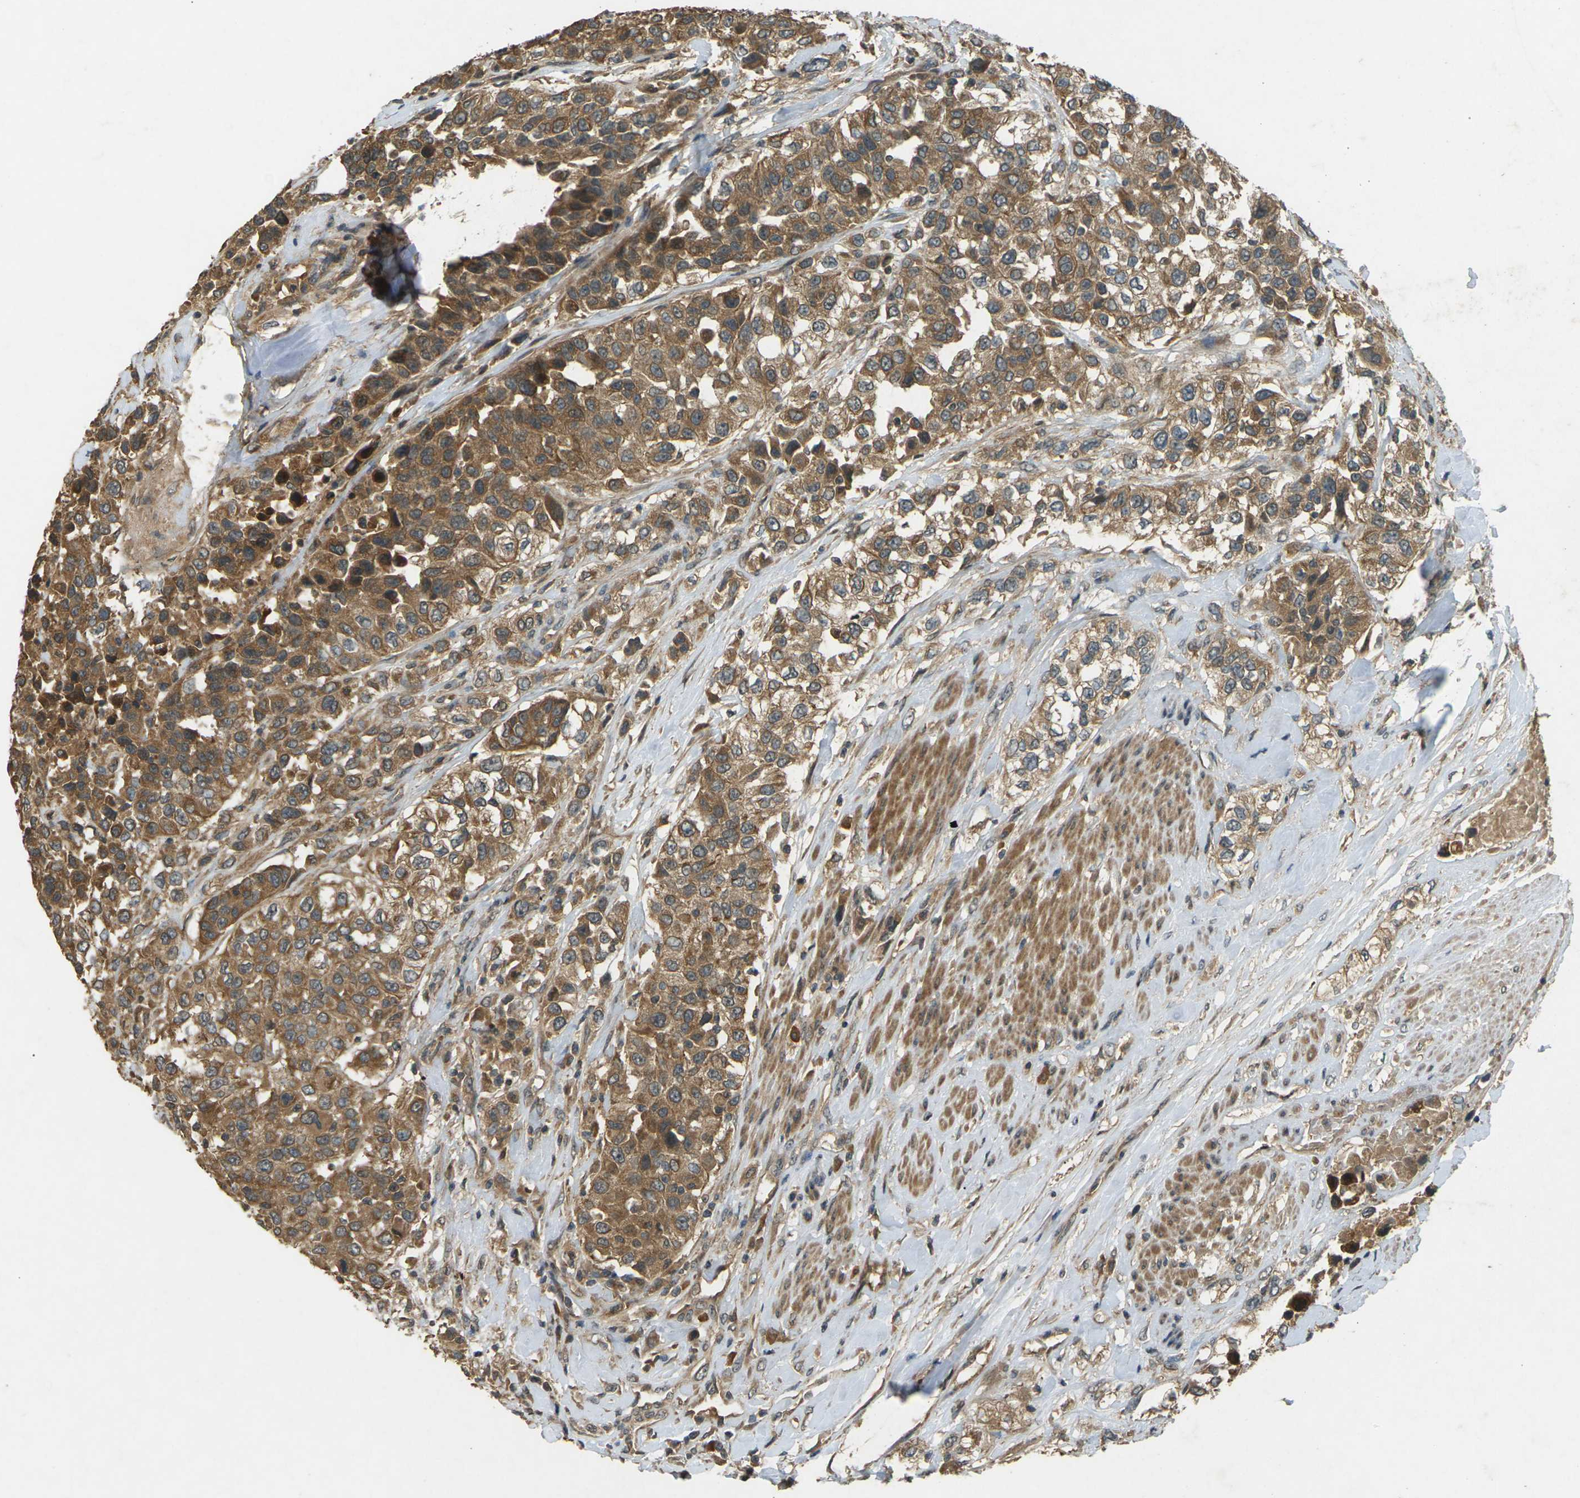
{"staining": {"intensity": "moderate", "quantity": ">75%", "location": "cytoplasmic/membranous"}, "tissue": "urothelial cancer", "cell_type": "Tumor cells", "image_type": "cancer", "snomed": [{"axis": "morphology", "description": "Urothelial carcinoma, High grade"}, {"axis": "topography", "description": "Urinary bladder"}], "caption": "Immunohistochemical staining of human urothelial cancer exhibits medium levels of moderate cytoplasmic/membranous expression in about >75% of tumor cells.", "gene": "TAP1", "patient": {"sex": "female", "age": 80}}